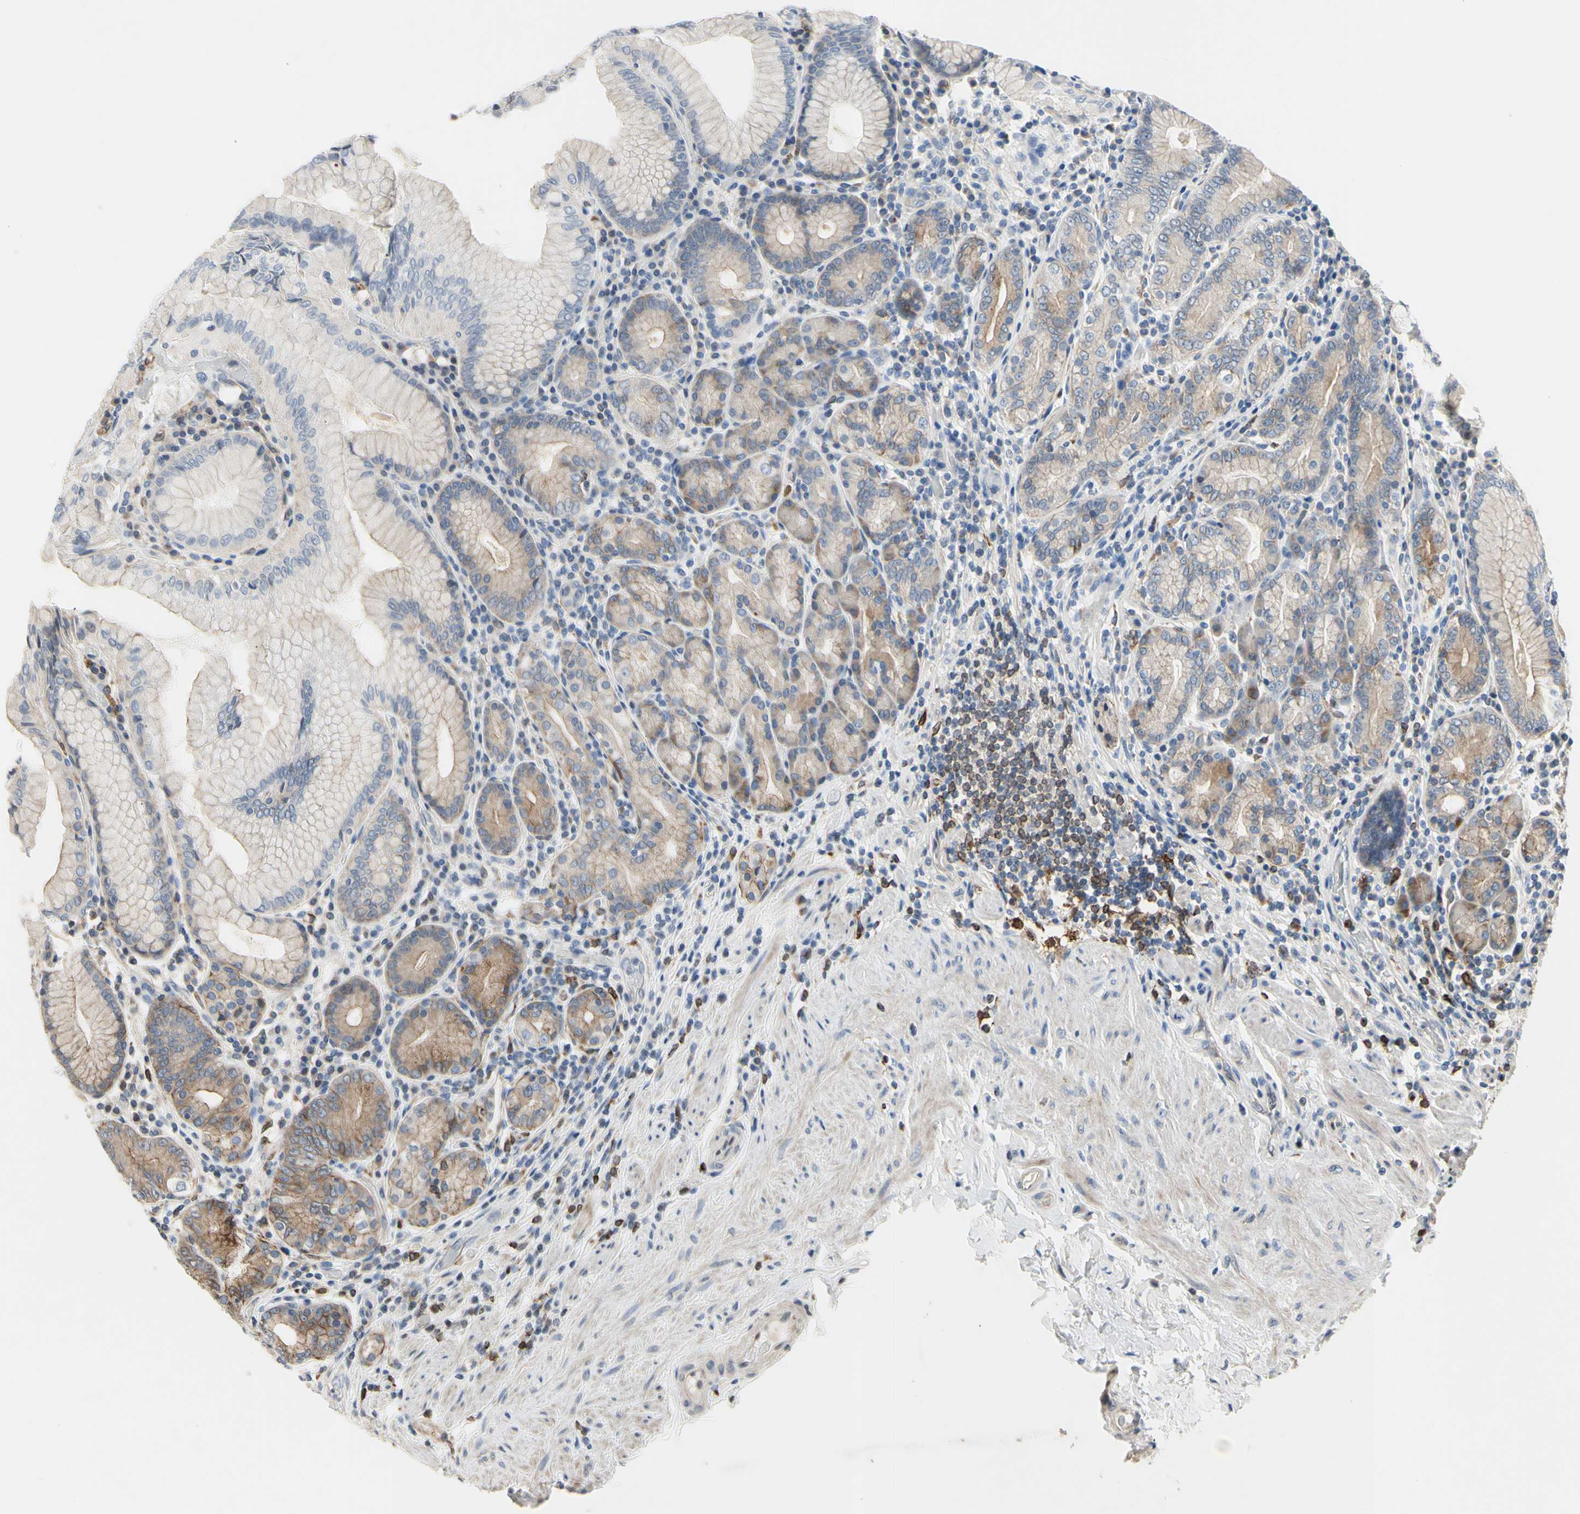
{"staining": {"intensity": "moderate", "quantity": "<25%", "location": "cytoplasmic/membranous"}, "tissue": "stomach", "cell_type": "Glandular cells", "image_type": "normal", "snomed": [{"axis": "morphology", "description": "Normal tissue, NOS"}, {"axis": "topography", "description": "Stomach, lower"}], "caption": "Protein analysis of normal stomach shows moderate cytoplasmic/membranous positivity in about <25% of glandular cells.", "gene": "PLXNA2", "patient": {"sex": "female", "age": 76}}